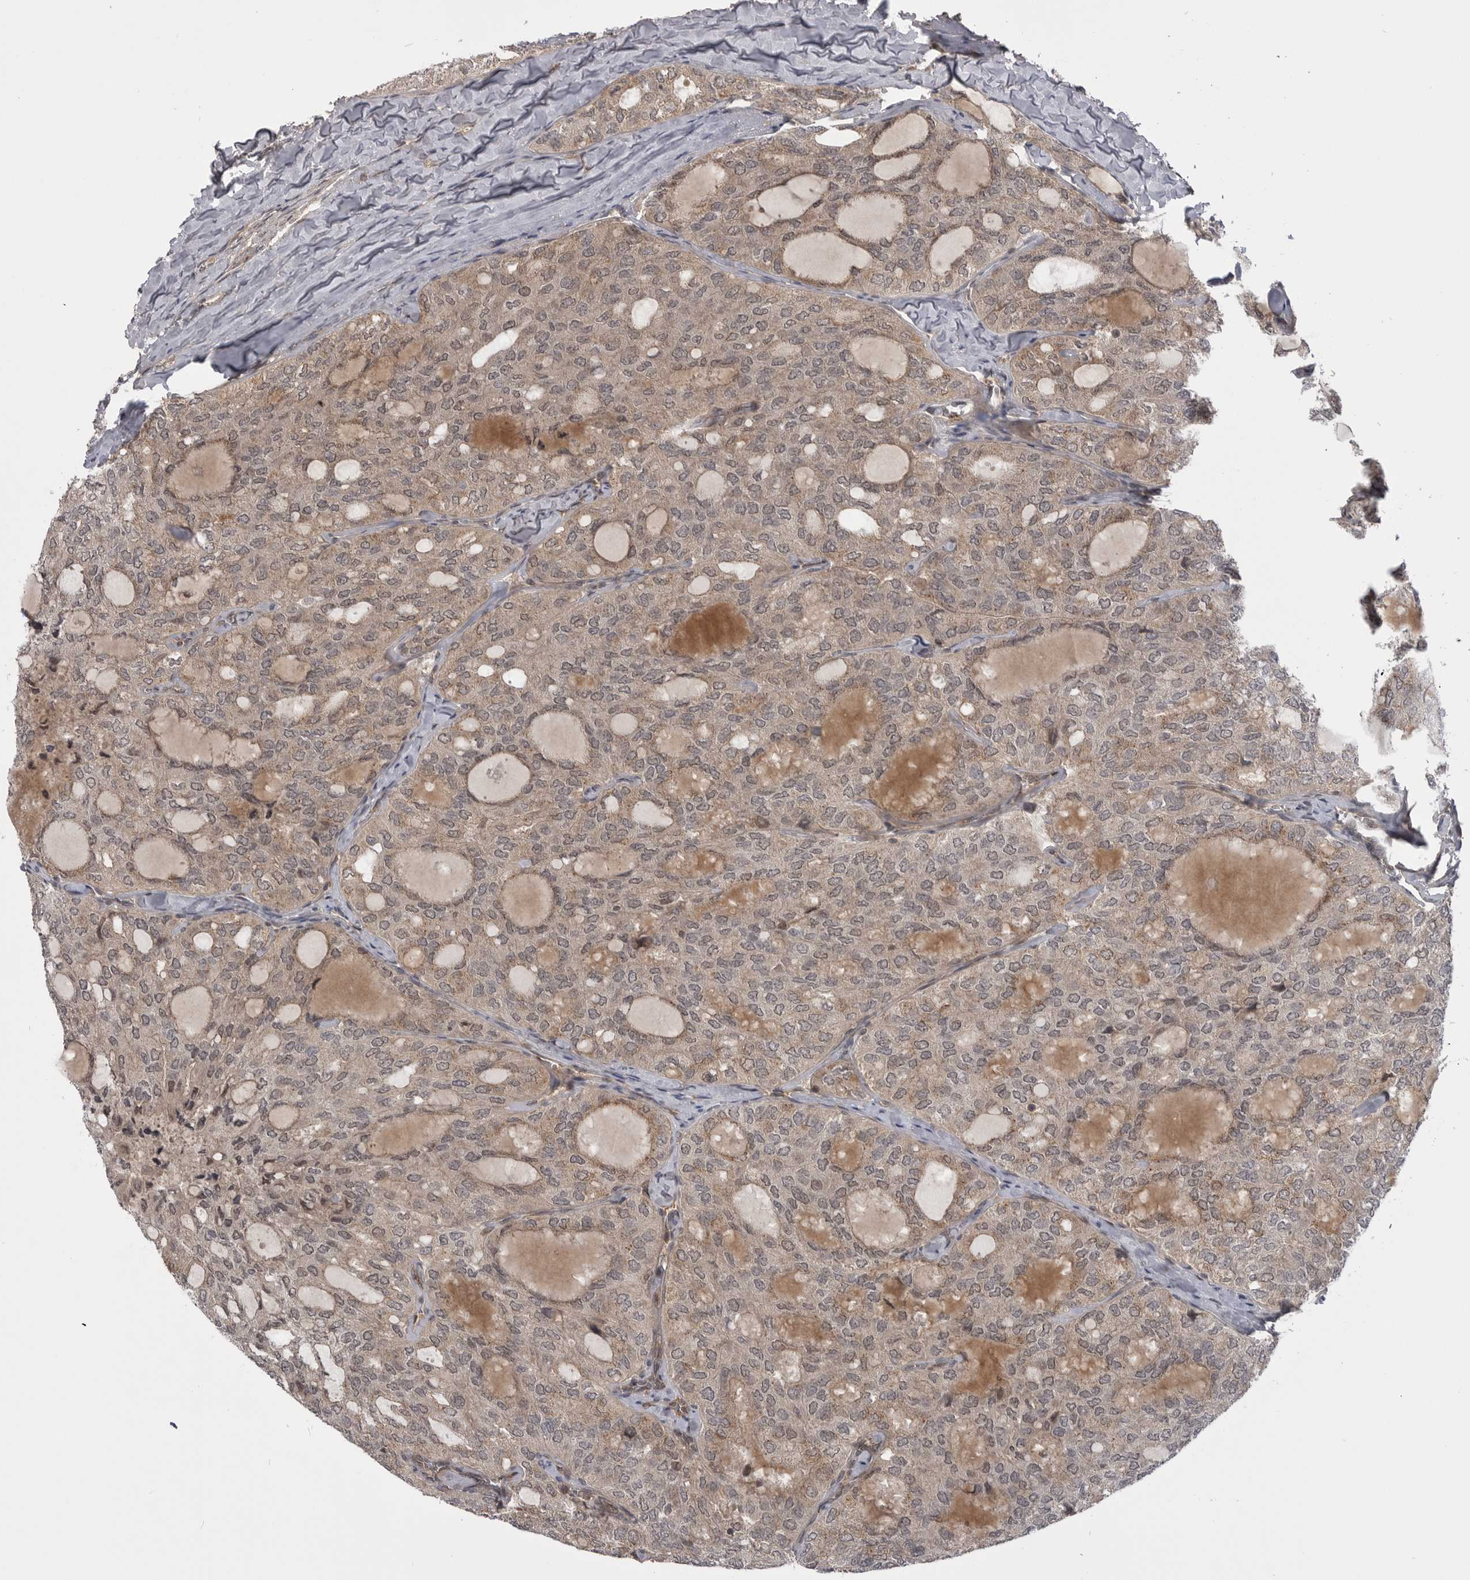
{"staining": {"intensity": "weak", "quantity": ">75%", "location": "cytoplasmic/membranous,nuclear"}, "tissue": "thyroid cancer", "cell_type": "Tumor cells", "image_type": "cancer", "snomed": [{"axis": "morphology", "description": "Follicular adenoma carcinoma, NOS"}, {"axis": "topography", "description": "Thyroid gland"}], "caption": "Protein staining demonstrates weak cytoplasmic/membranous and nuclear expression in approximately >75% of tumor cells in follicular adenoma carcinoma (thyroid).", "gene": "PDCL", "patient": {"sex": "male", "age": 75}}